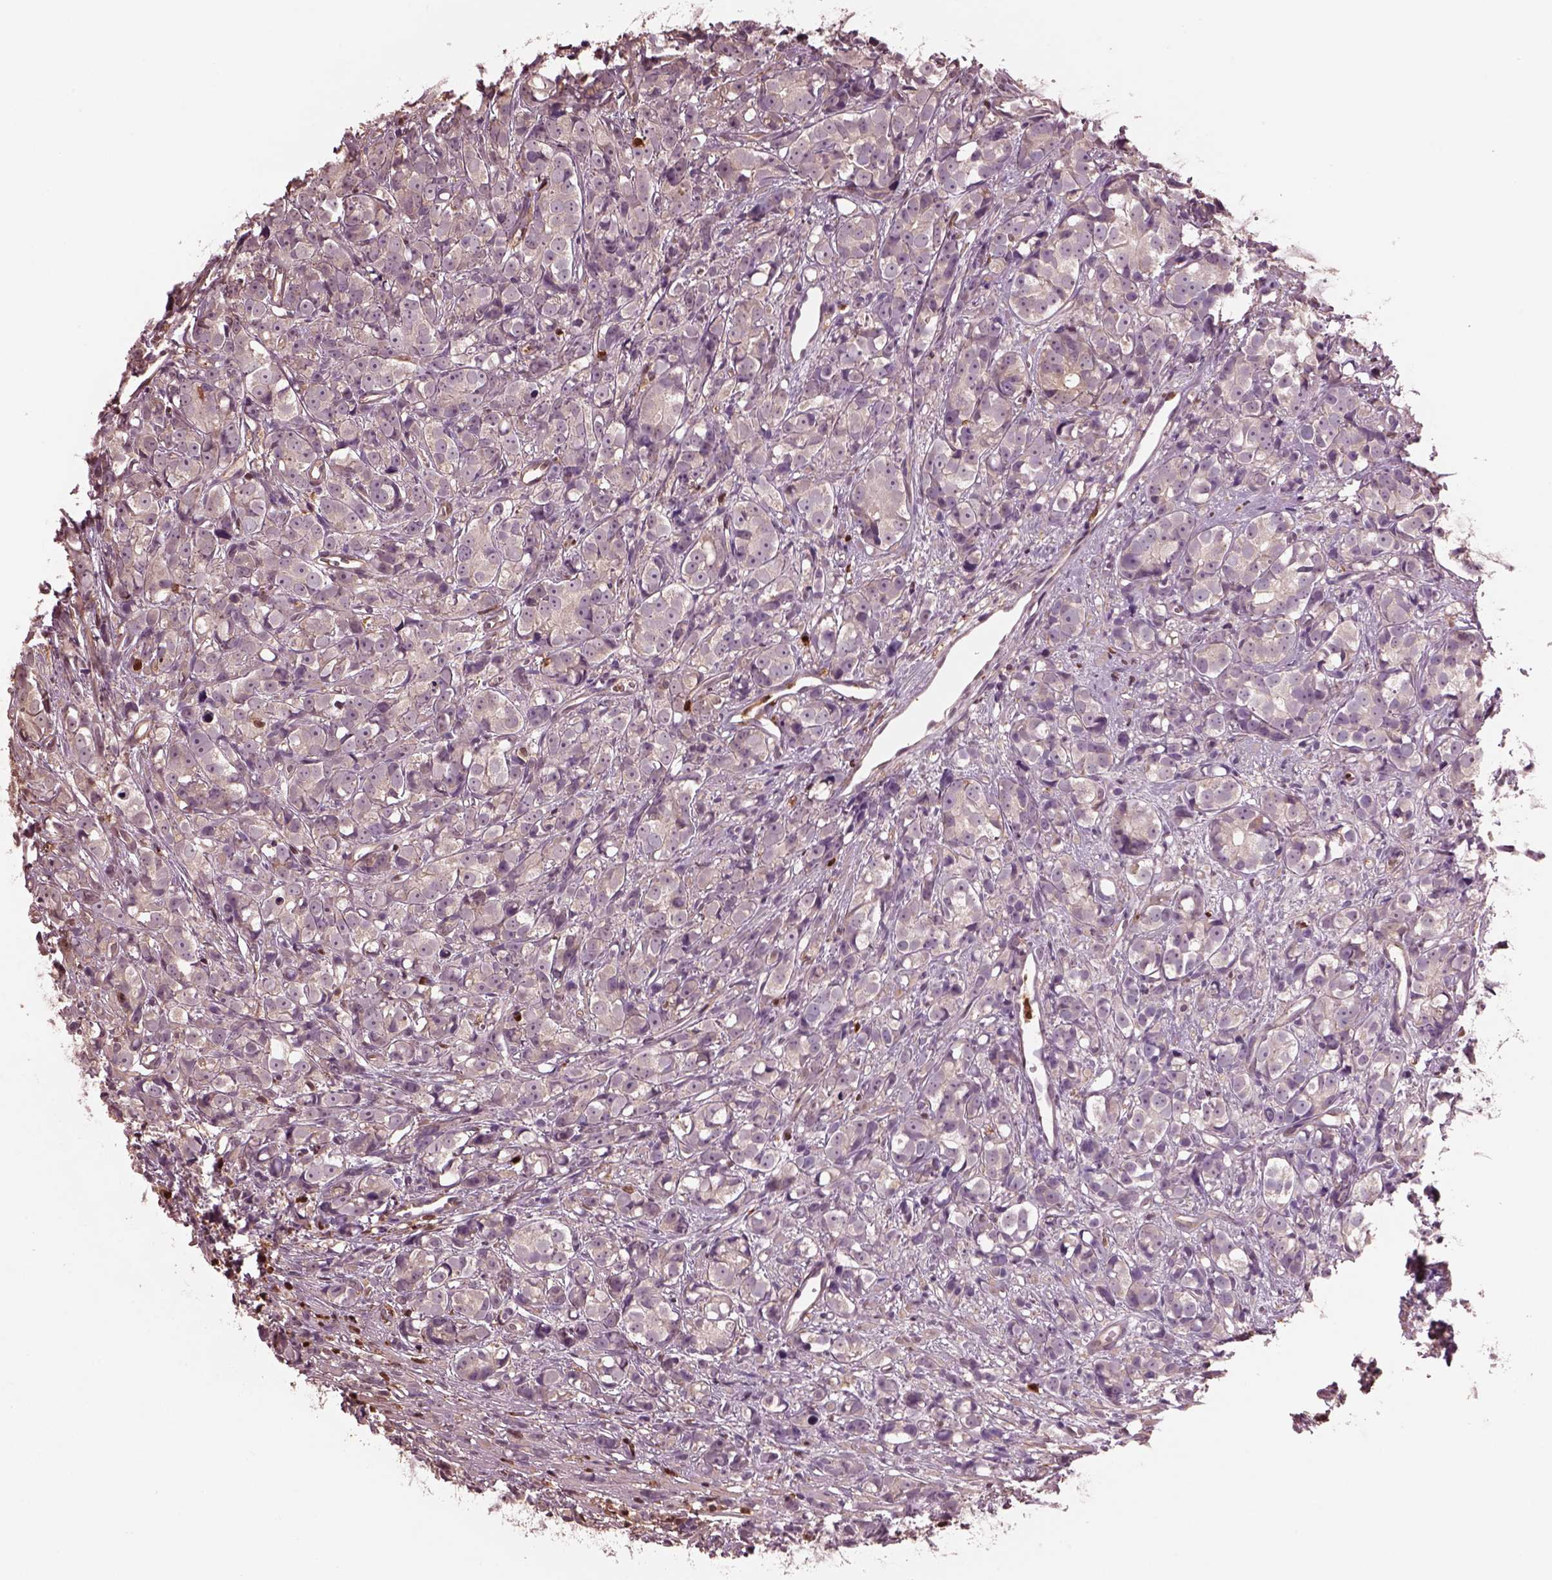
{"staining": {"intensity": "weak", "quantity": "25%-75%", "location": "cytoplasmic/membranous"}, "tissue": "prostate cancer", "cell_type": "Tumor cells", "image_type": "cancer", "snomed": [{"axis": "morphology", "description": "Adenocarcinoma, High grade"}, {"axis": "topography", "description": "Prostate"}], "caption": "A high-resolution micrograph shows immunohistochemistry (IHC) staining of prostate cancer, which demonstrates weak cytoplasmic/membranous expression in about 25%-75% of tumor cells.", "gene": "IL31RA", "patient": {"sex": "male", "age": 77}}